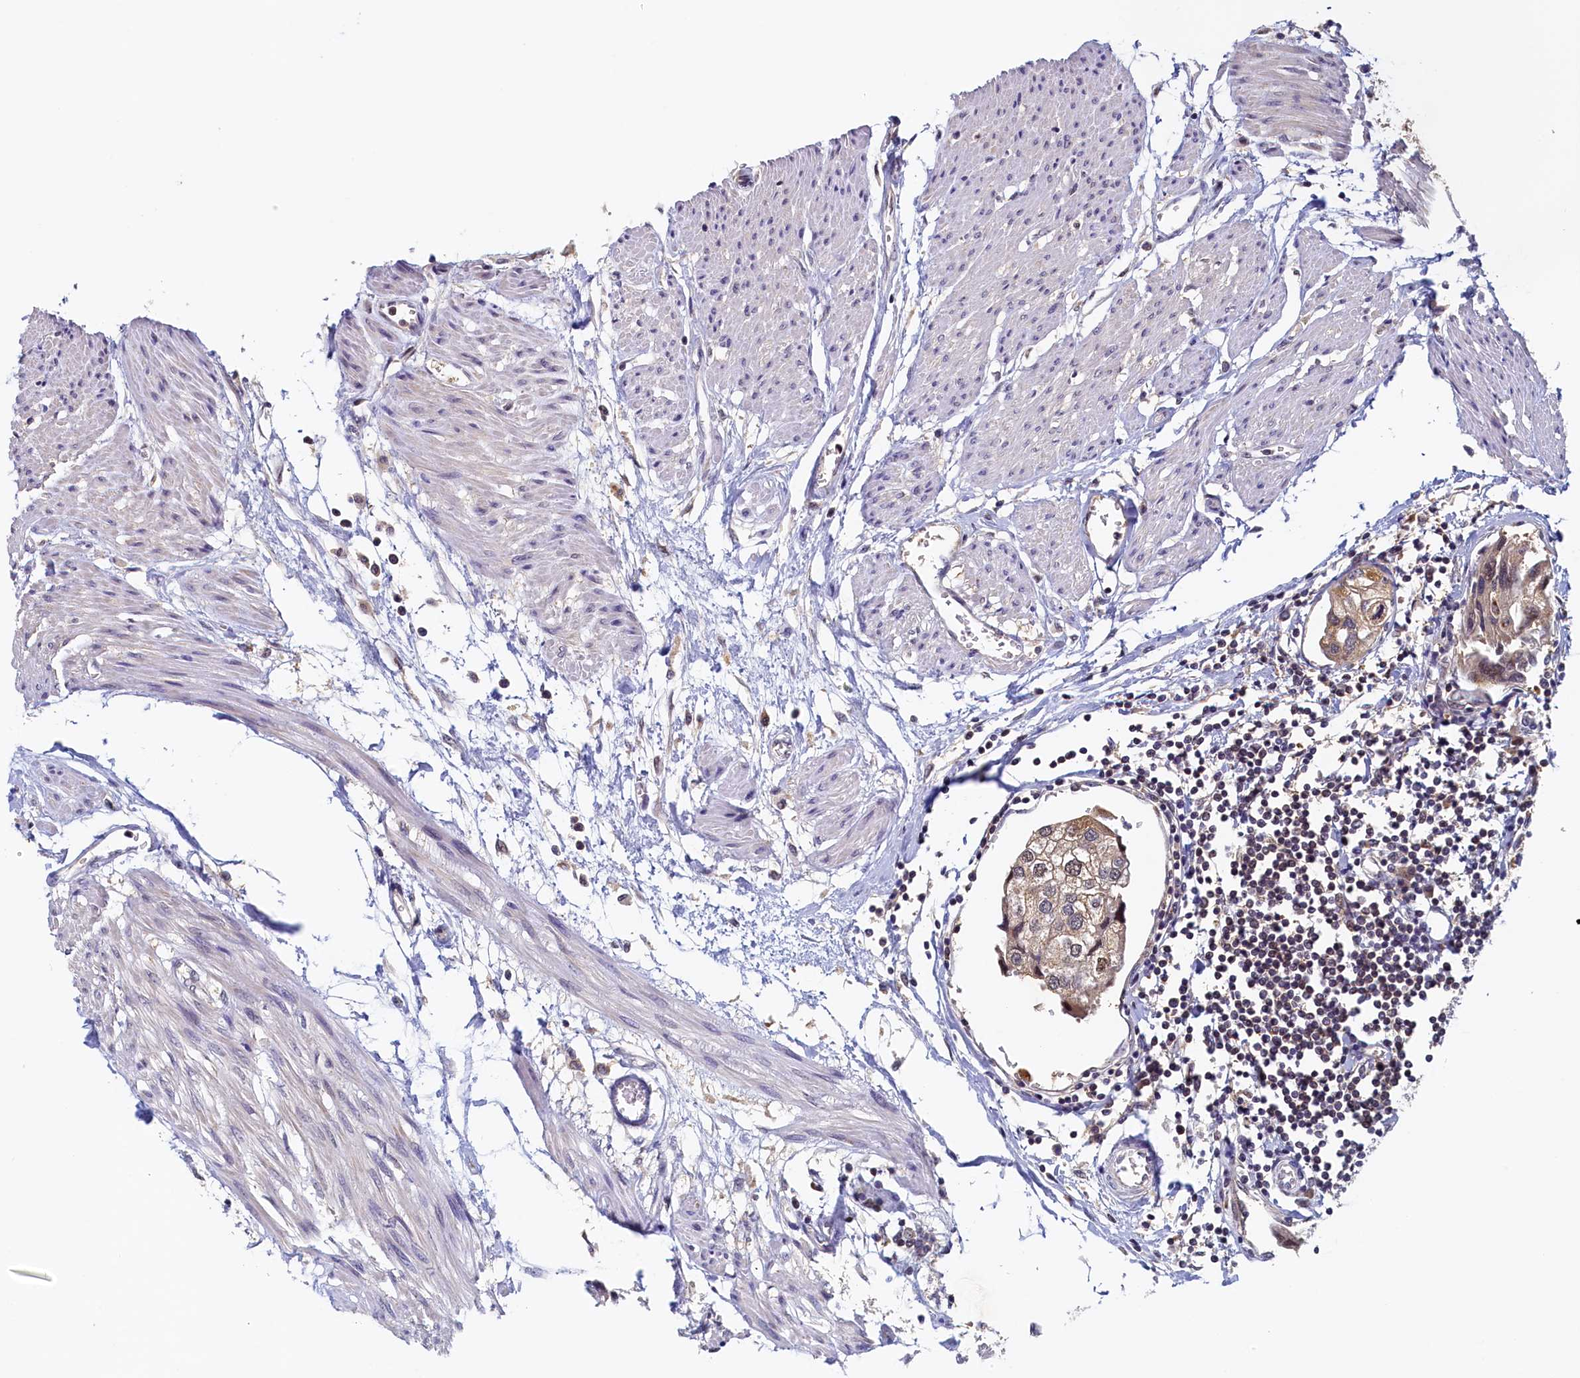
{"staining": {"intensity": "moderate", "quantity": ">75%", "location": "cytoplasmic/membranous,nuclear"}, "tissue": "urothelial cancer", "cell_type": "Tumor cells", "image_type": "cancer", "snomed": [{"axis": "morphology", "description": "Urothelial carcinoma, High grade"}, {"axis": "topography", "description": "Urinary bladder"}], "caption": "Approximately >75% of tumor cells in human urothelial cancer display moderate cytoplasmic/membranous and nuclear protein staining as visualized by brown immunohistochemical staining.", "gene": "PAAF1", "patient": {"sex": "male", "age": 64}}